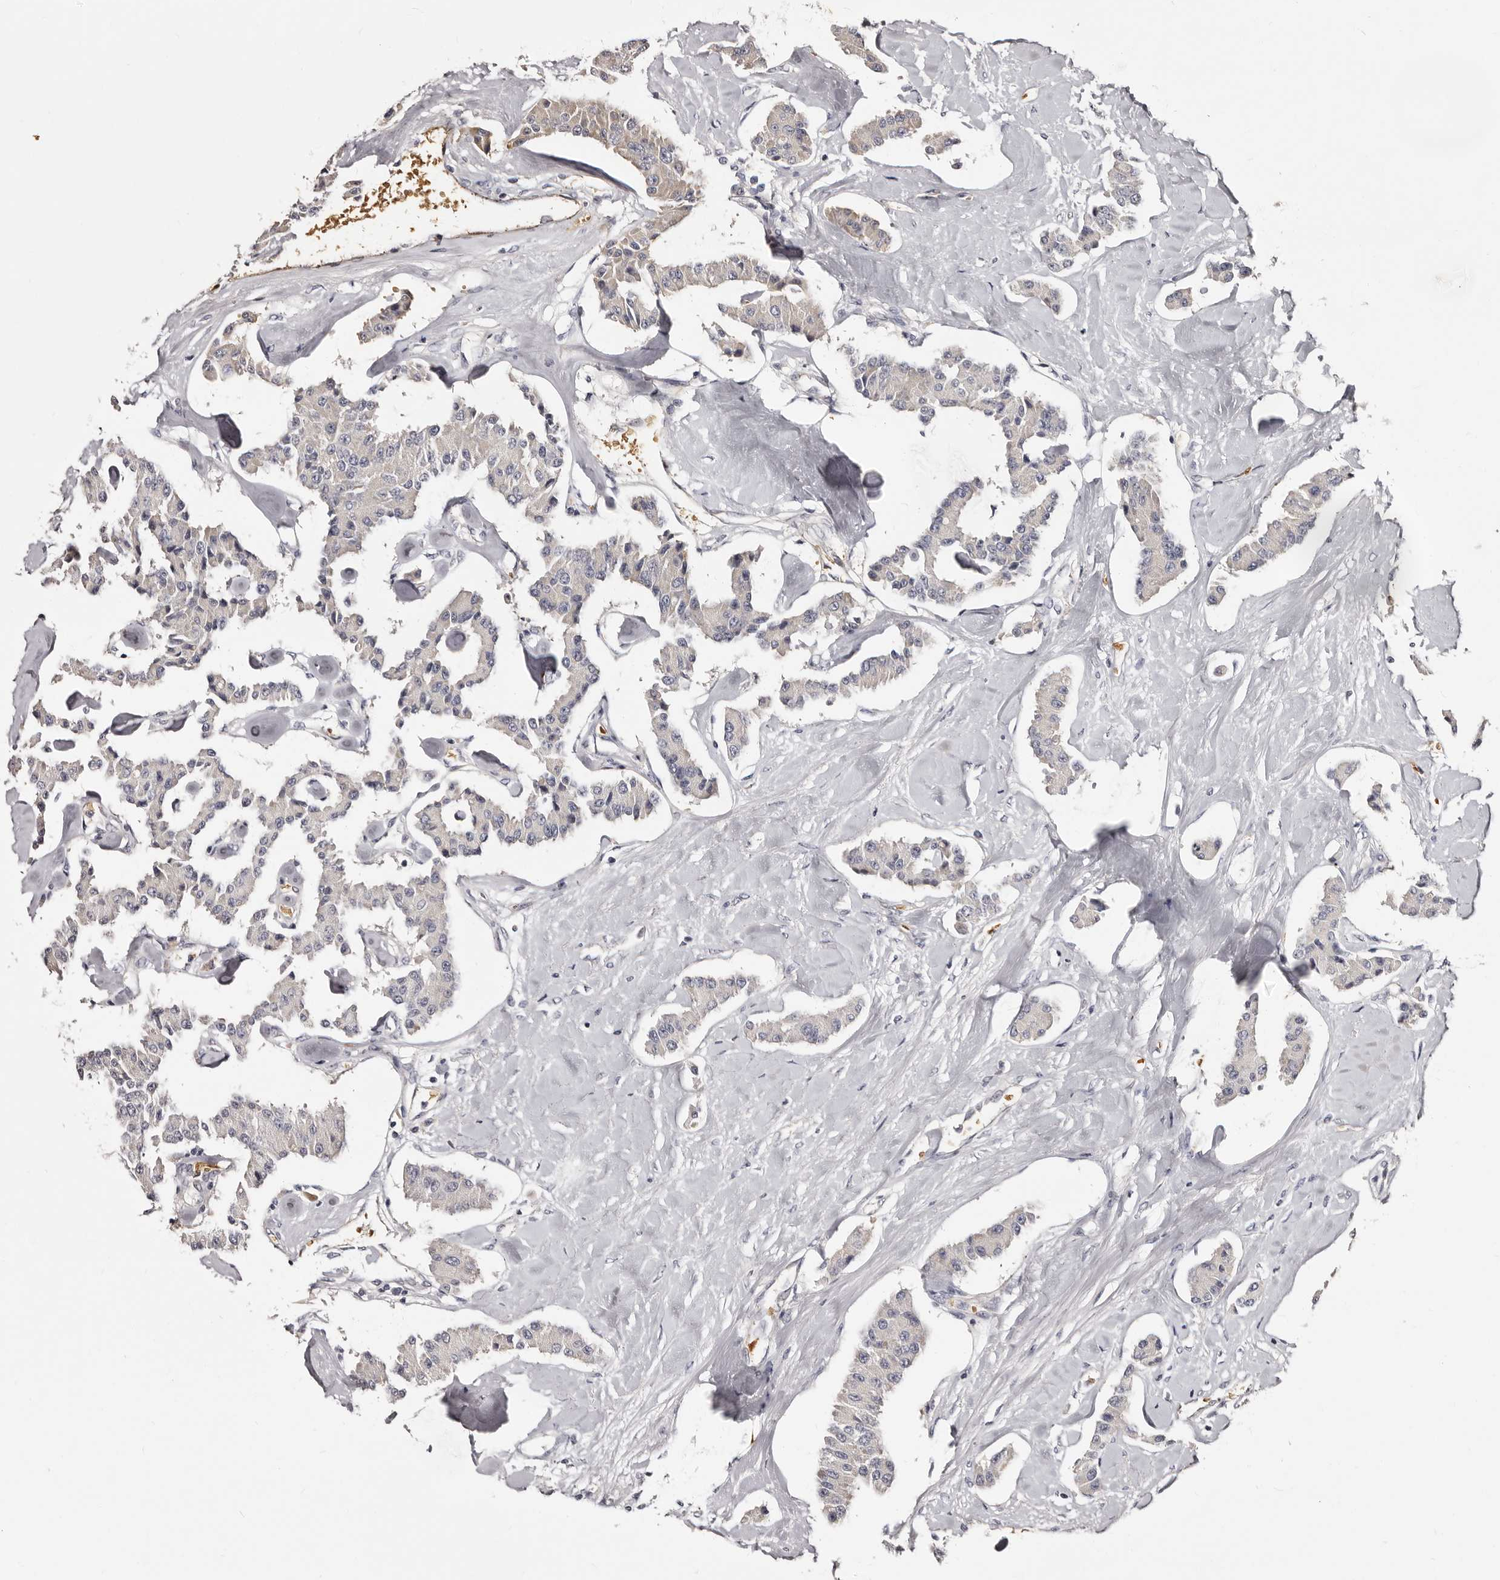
{"staining": {"intensity": "negative", "quantity": "none", "location": "none"}, "tissue": "carcinoid", "cell_type": "Tumor cells", "image_type": "cancer", "snomed": [{"axis": "morphology", "description": "Carcinoid, malignant, NOS"}, {"axis": "topography", "description": "Pancreas"}], "caption": "There is no significant staining in tumor cells of carcinoid.", "gene": "BPGM", "patient": {"sex": "male", "age": 41}}